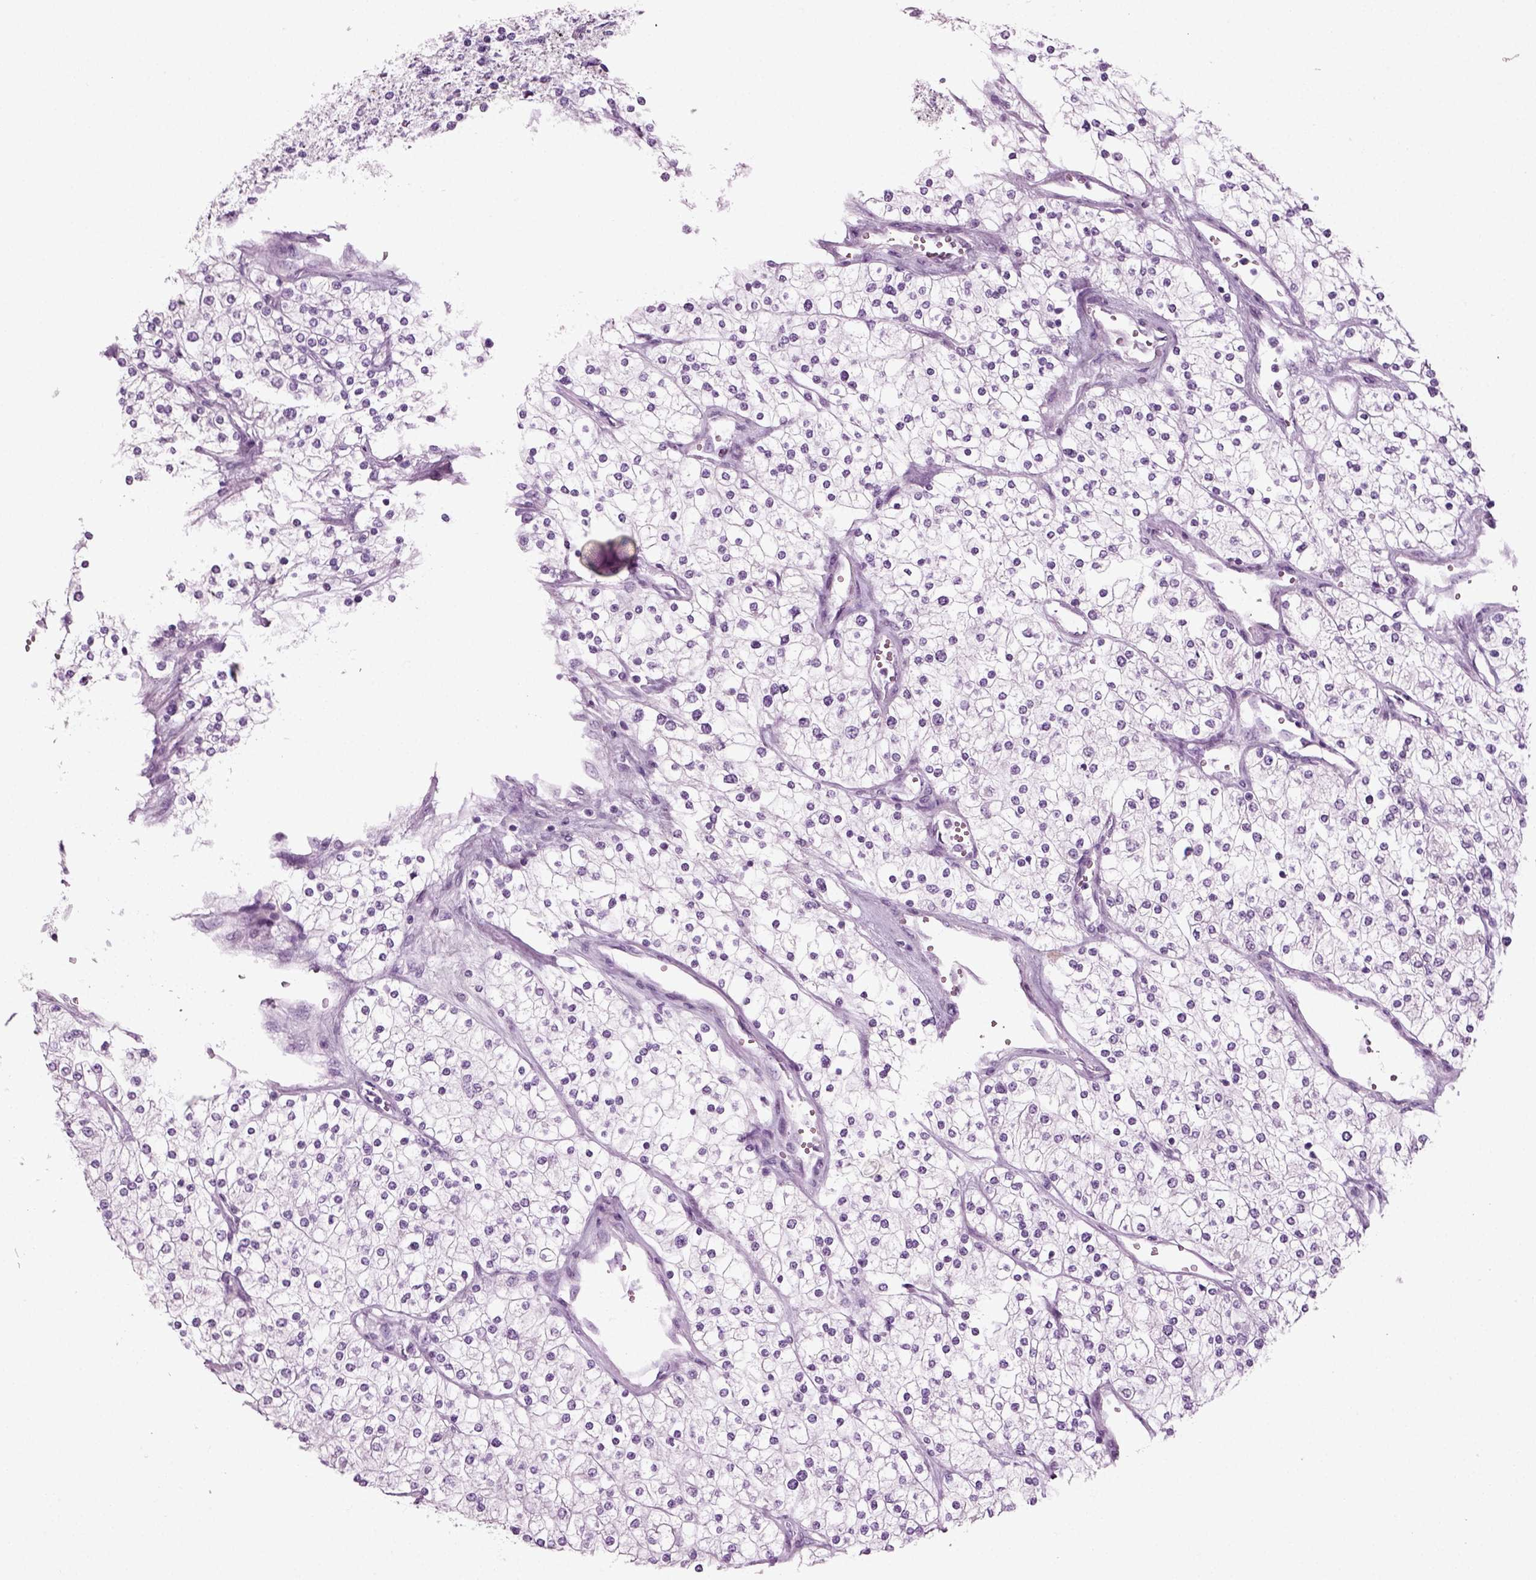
{"staining": {"intensity": "negative", "quantity": "none", "location": "none"}, "tissue": "renal cancer", "cell_type": "Tumor cells", "image_type": "cancer", "snomed": [{"axis": "morphology", "description": "Adenocarcinoma, NOS"}, {"axis": "topography", "description": "Kidney"}], "caption": "The micrograph displays no staining of tumor cells in renal cancer (adenocarcinoma). Nuclei are stained in blue.", "gene": "PRLH", "patient": {"sex": "male", "age": 80}}